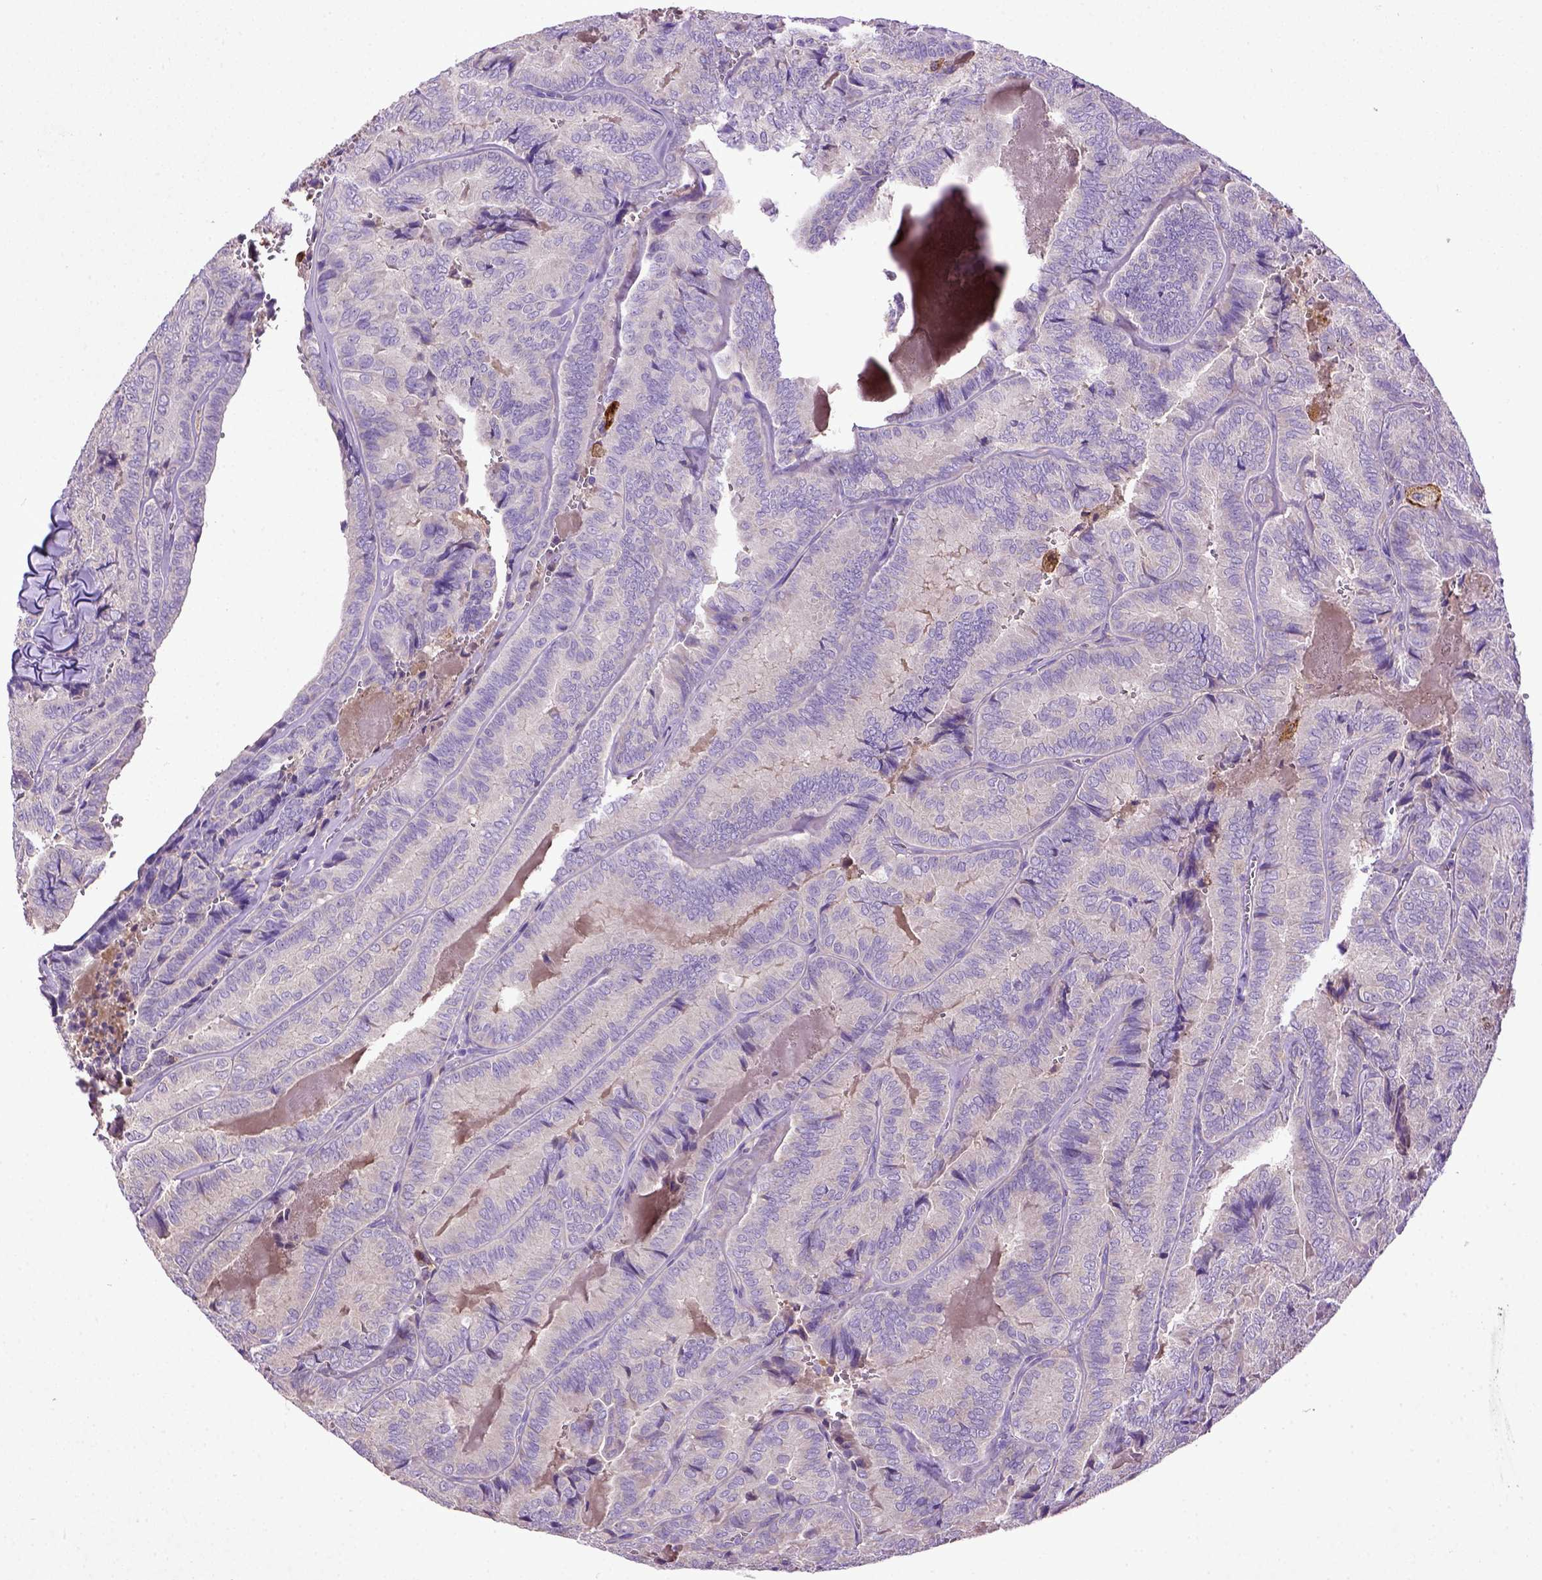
{"staining": {"intensity": "negative", "quantity": "none", "location": "none"}, "tissue": "thyroid cancer", "cell_type": "Tumor cells", "image_type": "cancer", "snomed": [{"axis": "morphology", "description": "Papillary adenocarcinoma, NOS"}, {"axis": "topography", "description": "Thyroid gland"}], "caption": "DAB immunohistochemical staining of papillary adenocarcinoma (thyroid) shows no significant expression in tumor cells.", "gene": "DEPDC1B", "patient": {"sex": "female", "age": 75}}